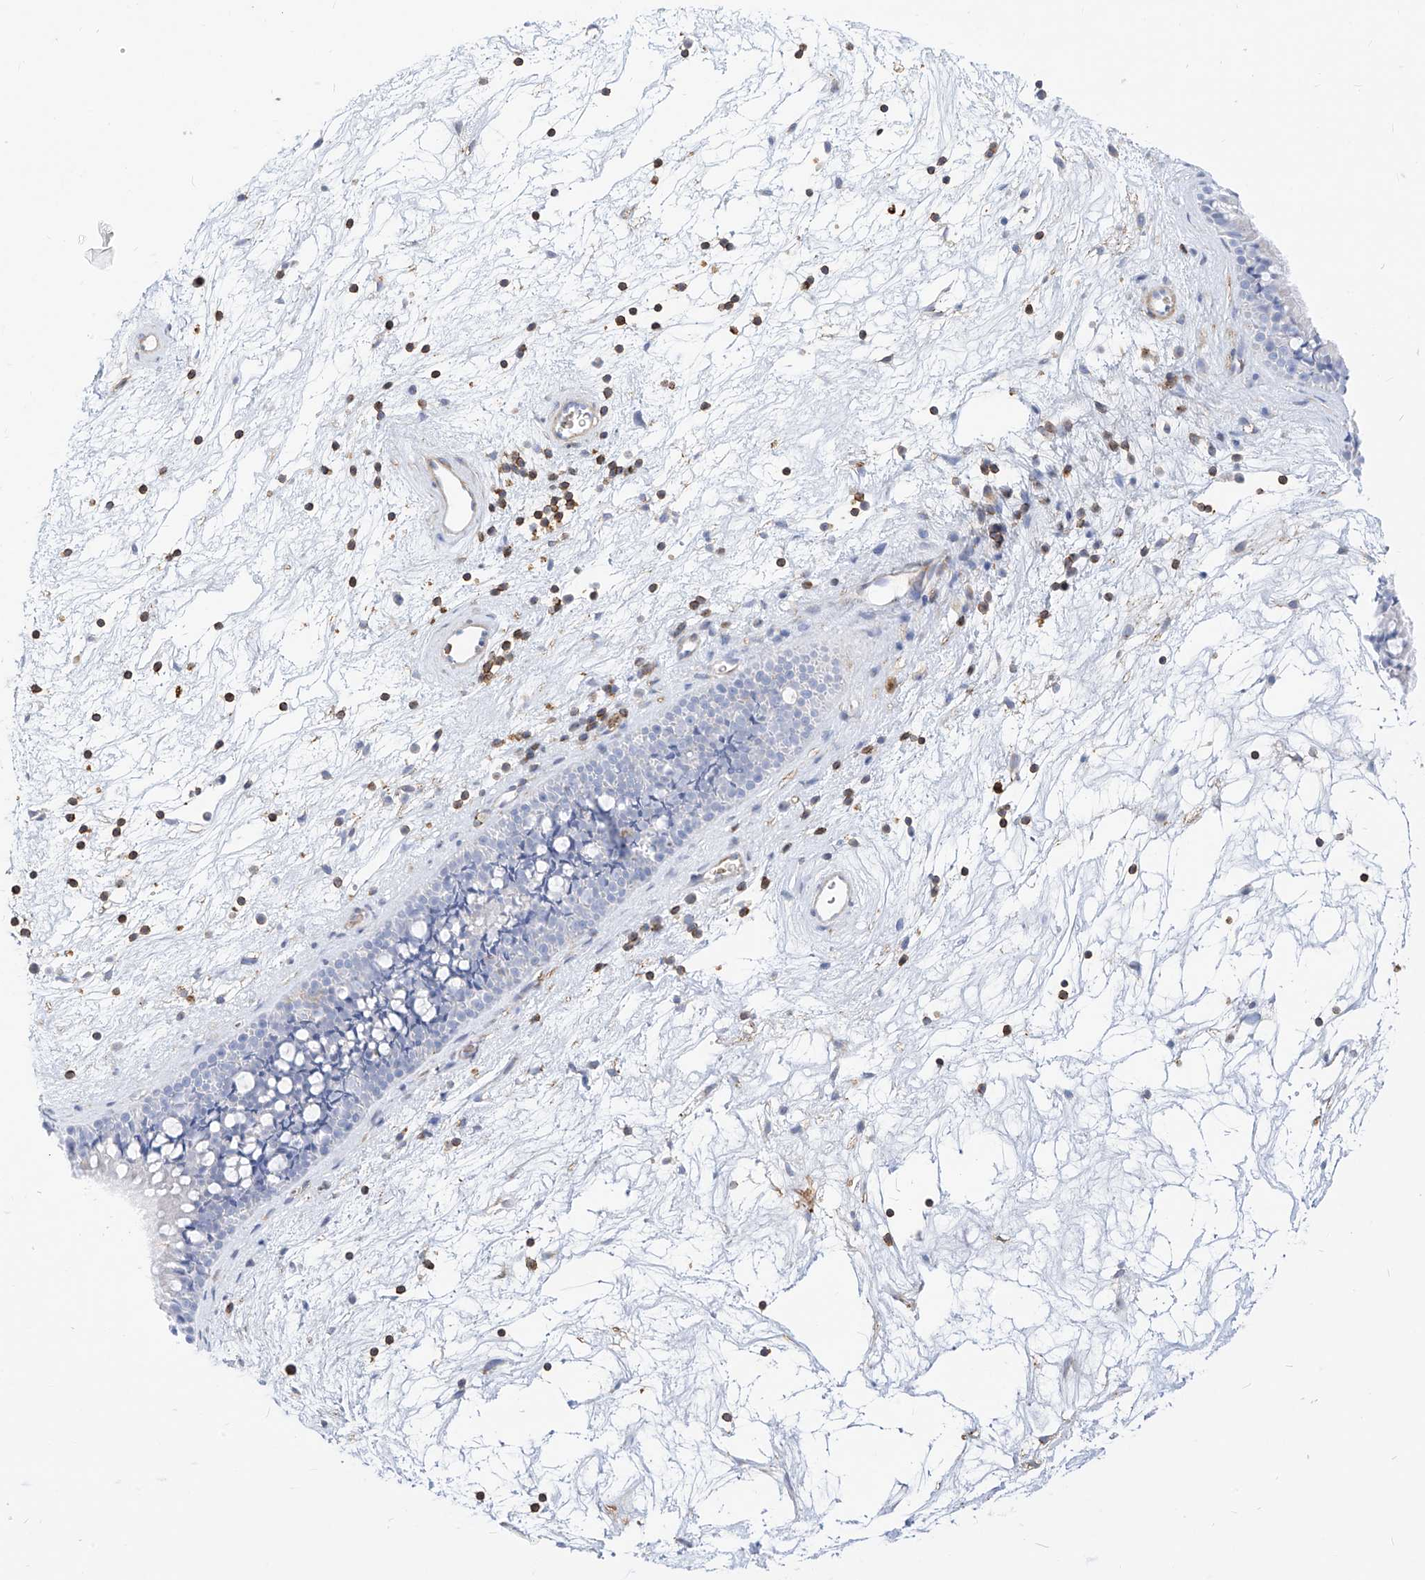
{"staining": {"intensity": "negative", "quantity": "none", "location": "none"}, "tissue": "nasopharynx", "cell_type": "Respiratory epithelial cells", "image_type": "normal", "snomed": [{"axis": "morphology", "description": "Normal tissue, NOS"}, {"axis": "topography", "description": "Nasopharynx"}], "caption": "This photomicrograph is of unremarkable nasopharynx stained with immunohistochemistry to label a protein in brown with the nuclei are counter-stained blue. There is no staining in respiratory epithelial cells.", "gene": "TXNDC9", "patient": {"sex": "male", "age": 64}}